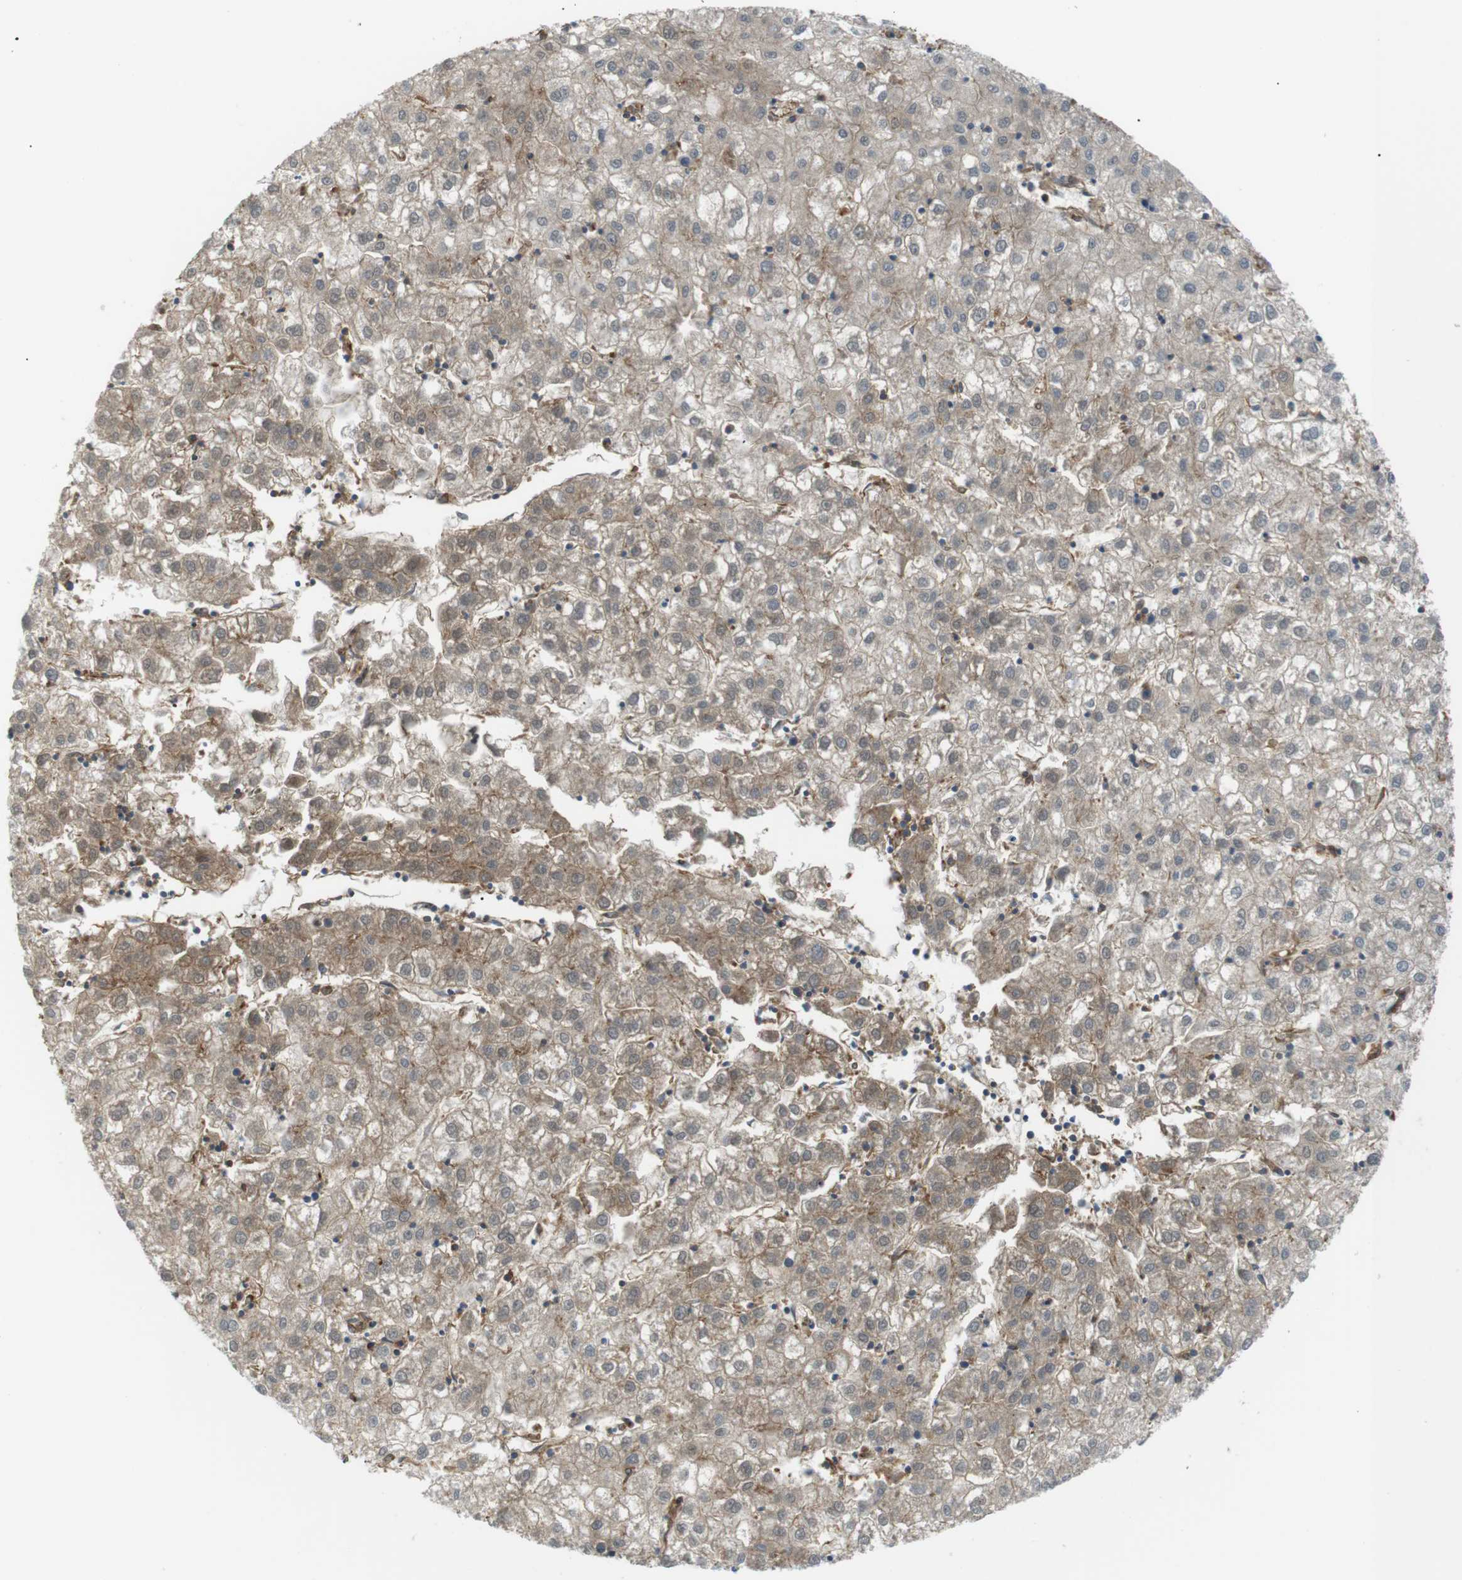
{"staining": {"intensity": "weak", "quantity": ">75%", "location": "cytoplasmic/membranous"}, "tissue": "liver cancer", "cell_type": "Tumor cells", "image_type": "cancer", "snomed": [{"axis": "morphology", "description": "Carcinoma, Hepatocellular, NOS"}, {"axis": "topography", "description": "Liver"}], "caption": "Immunohistochemical staining of liver cancer demonstrates weak cytoplasmic/membranous protein expression in approximately >75% of tumor cells.", "gene": "PEPD", "patient": {"sex": "male", "age": 72}}